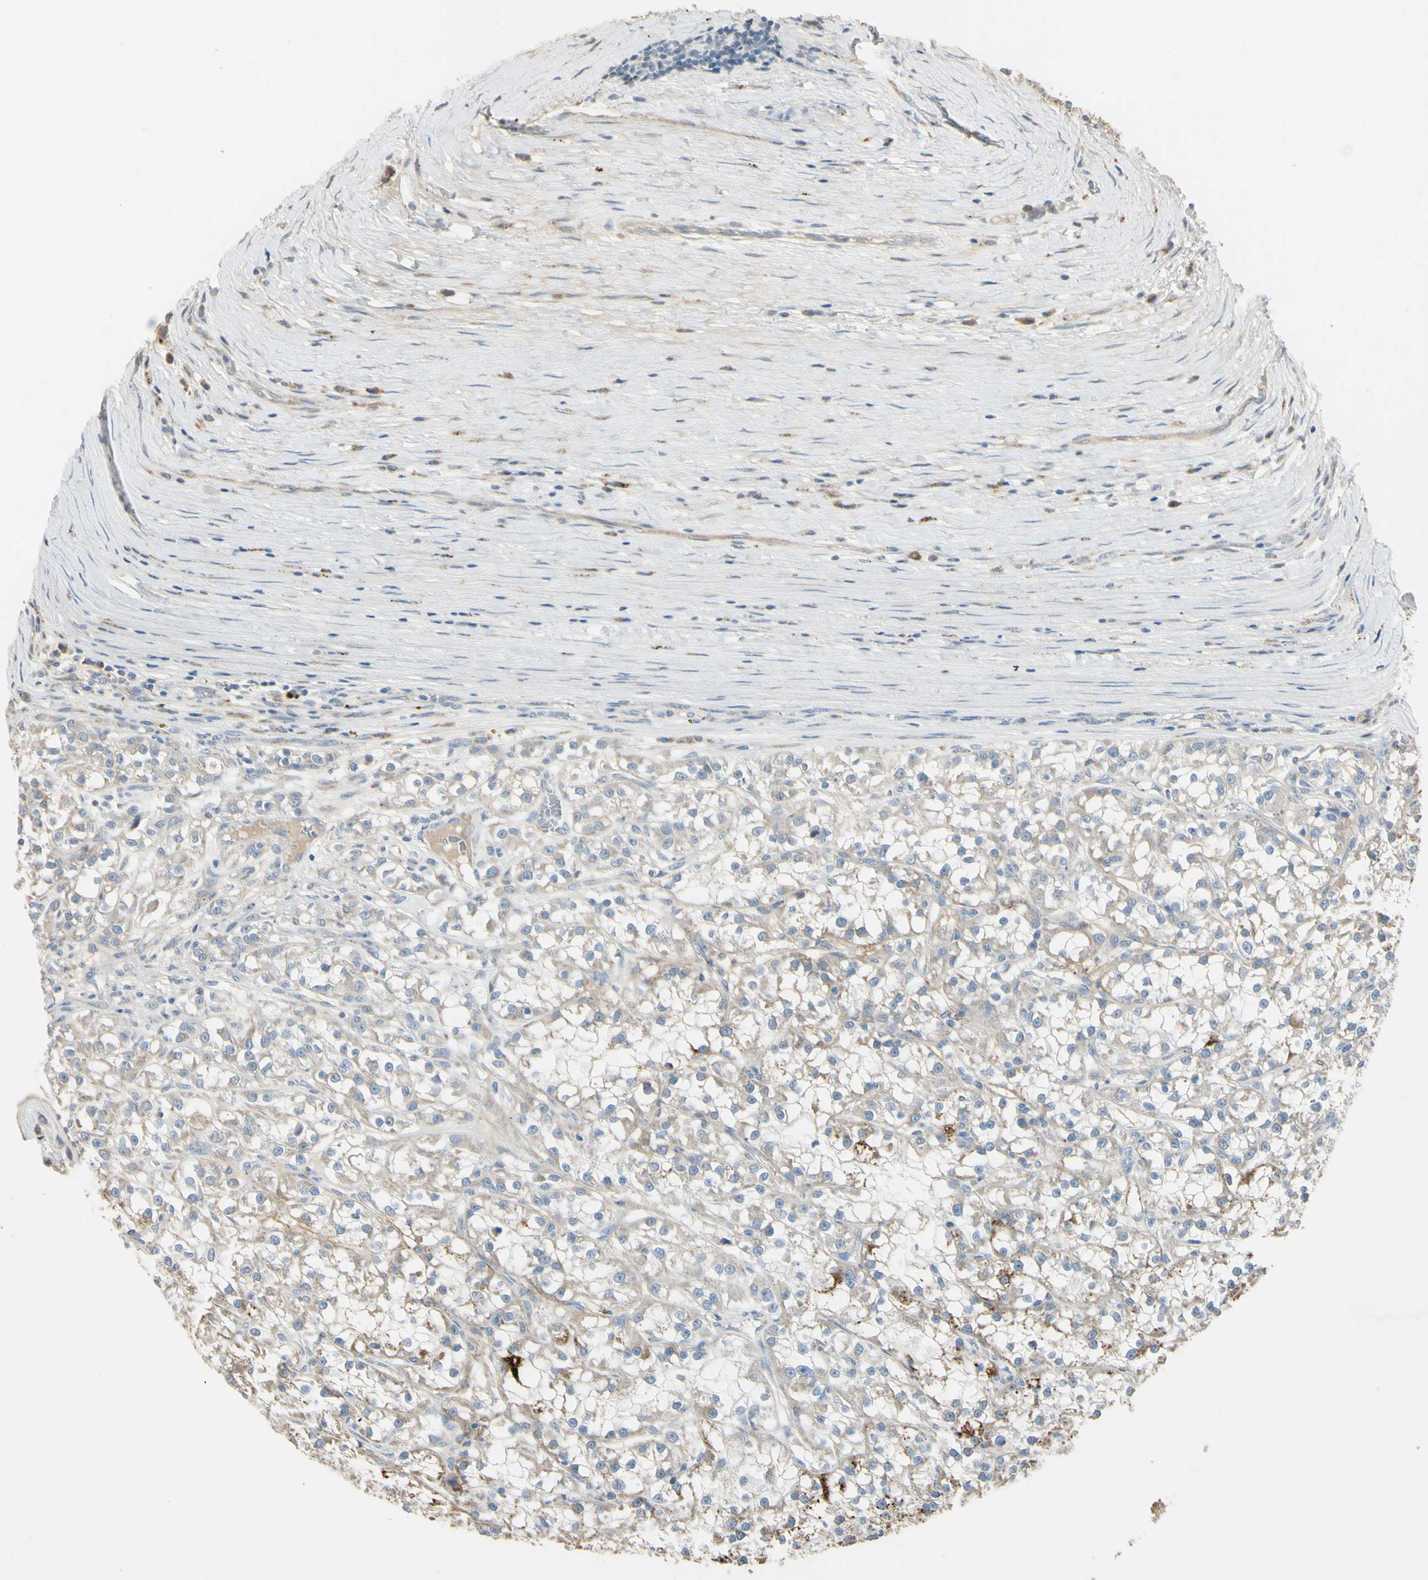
{"staining": {"intensity": "weak", "quantity": ">75%", "location": "cytoplasmic/membranous"}, "tissue": "renal cancer", "cell_type": "Tumor cells", "image_type": "cancer", "snomed": [{"axis": "morphology", "description": "Adenocarcinoma, NOS"}, {"axis": "topography", "description": "Kidney"}], "caption": "DAB (3,3'-diaminobenzidine) immunohistochemical staining of human renal cancer (adenocarcinoma) displays weak cytoplasmic/membranous protein positivity in about >75% of tumor cells.", "gene": "ANGPTL1", "patient": {"sex": "female", "age": 52}}